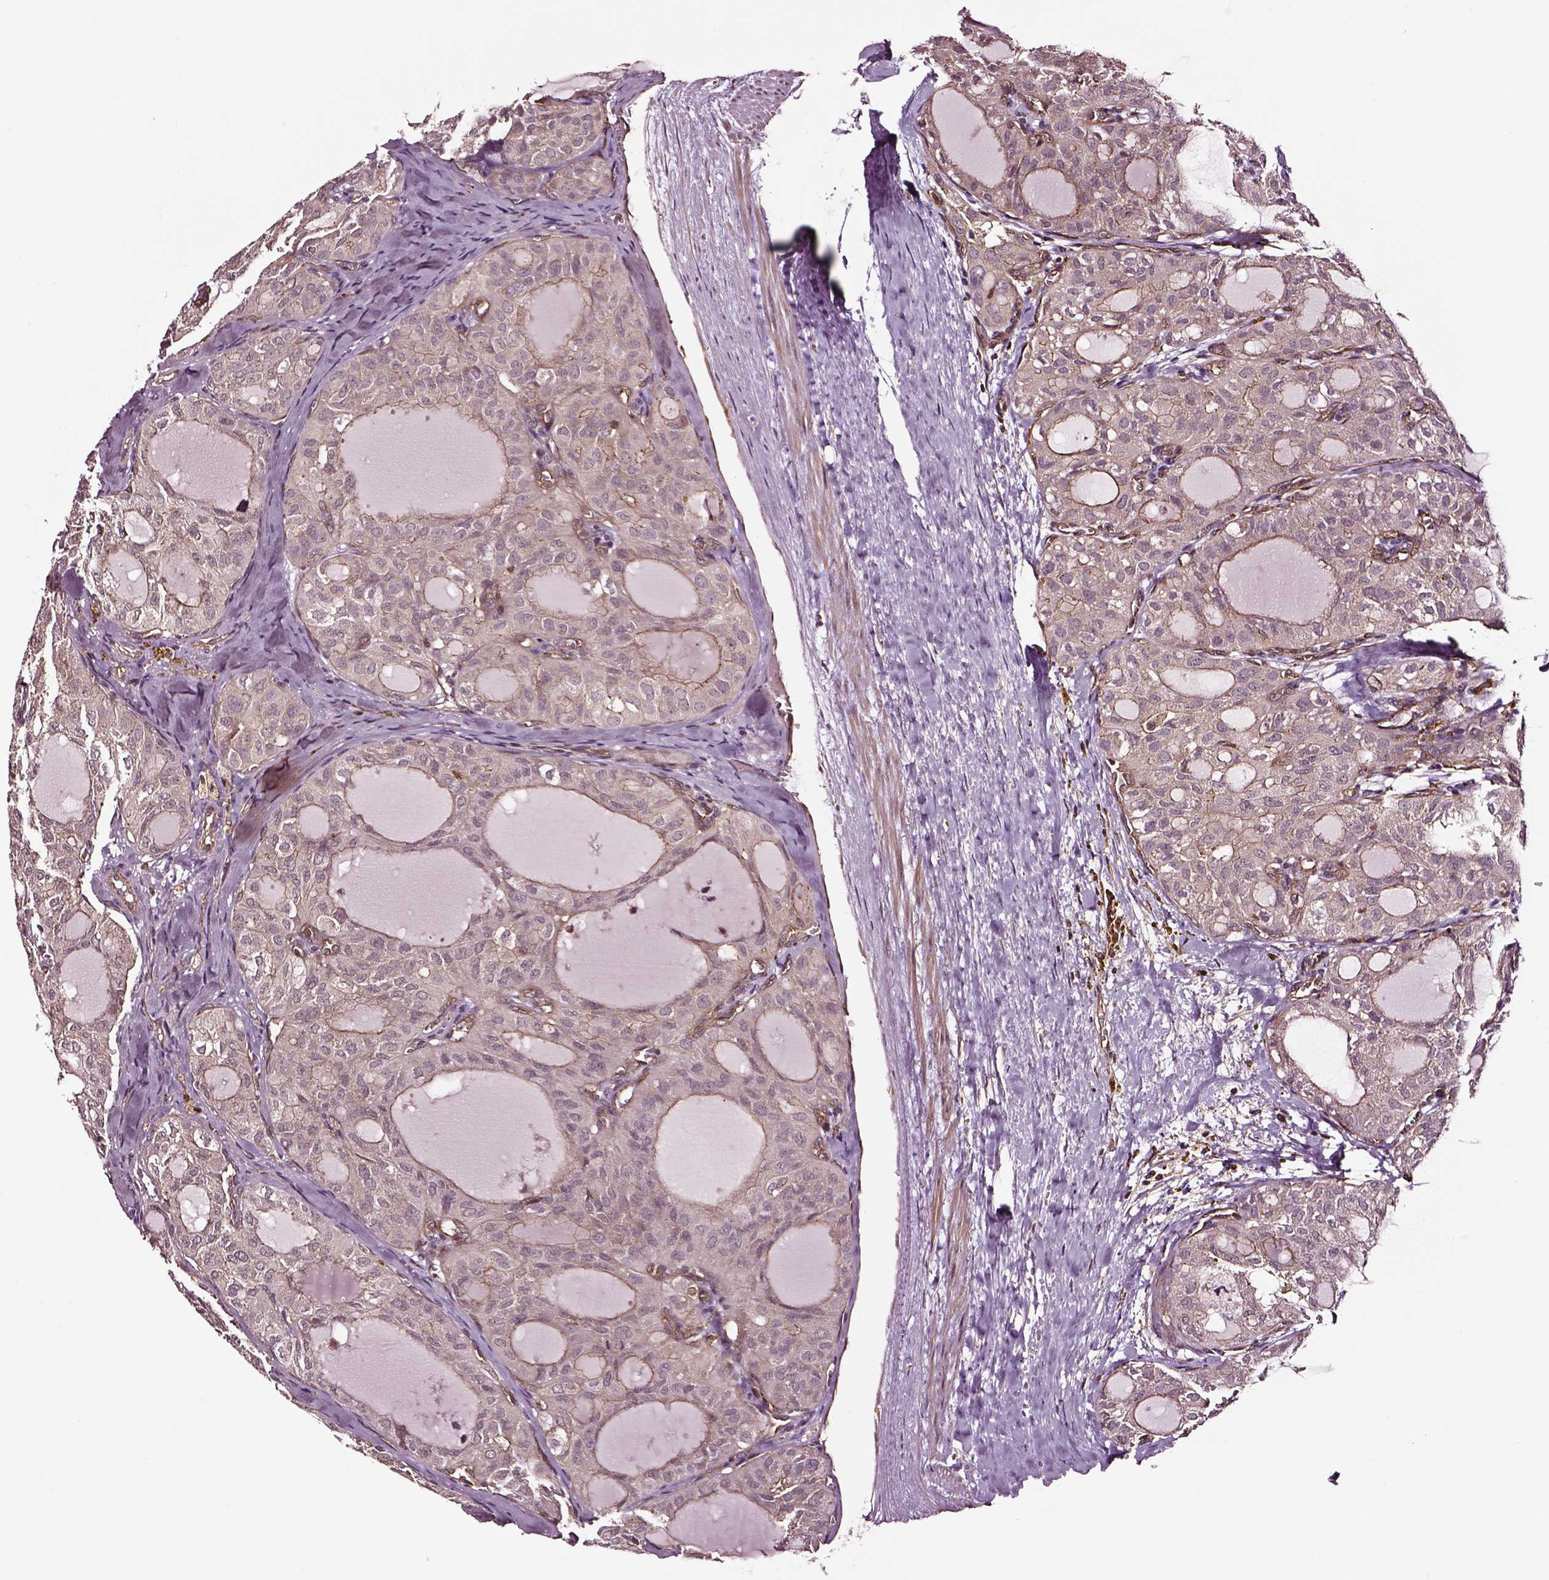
{"staining": {"intensity": "moderate", "quantity": "<25%", "location": "cytoplasmic/membranous"}, "tissue": "thyroid cancer", "cell_type": "Tumor cells", "image_type": "cancer", "snomed": [{"axis": "morphology", "description": "Follicular adenoma carcinoma, NOS"}, {"axis": "topography", "description": "Thyroid gland"}], "caption": "Immunohistochemical staining of thyroid cancer (follicular adenoma carcinoma) shows low levels of moderate cytoplasmic/membranous protein positivity in approximately <25% of tumor cells. (Stains: DAB (3,3'-diaminobenzidine) in brown, nuclei in blue, Microscopy: brightfield microscopy at high magnification).", "gene": "RASSF5", "patient": {"sex": "male", "age": 75}}